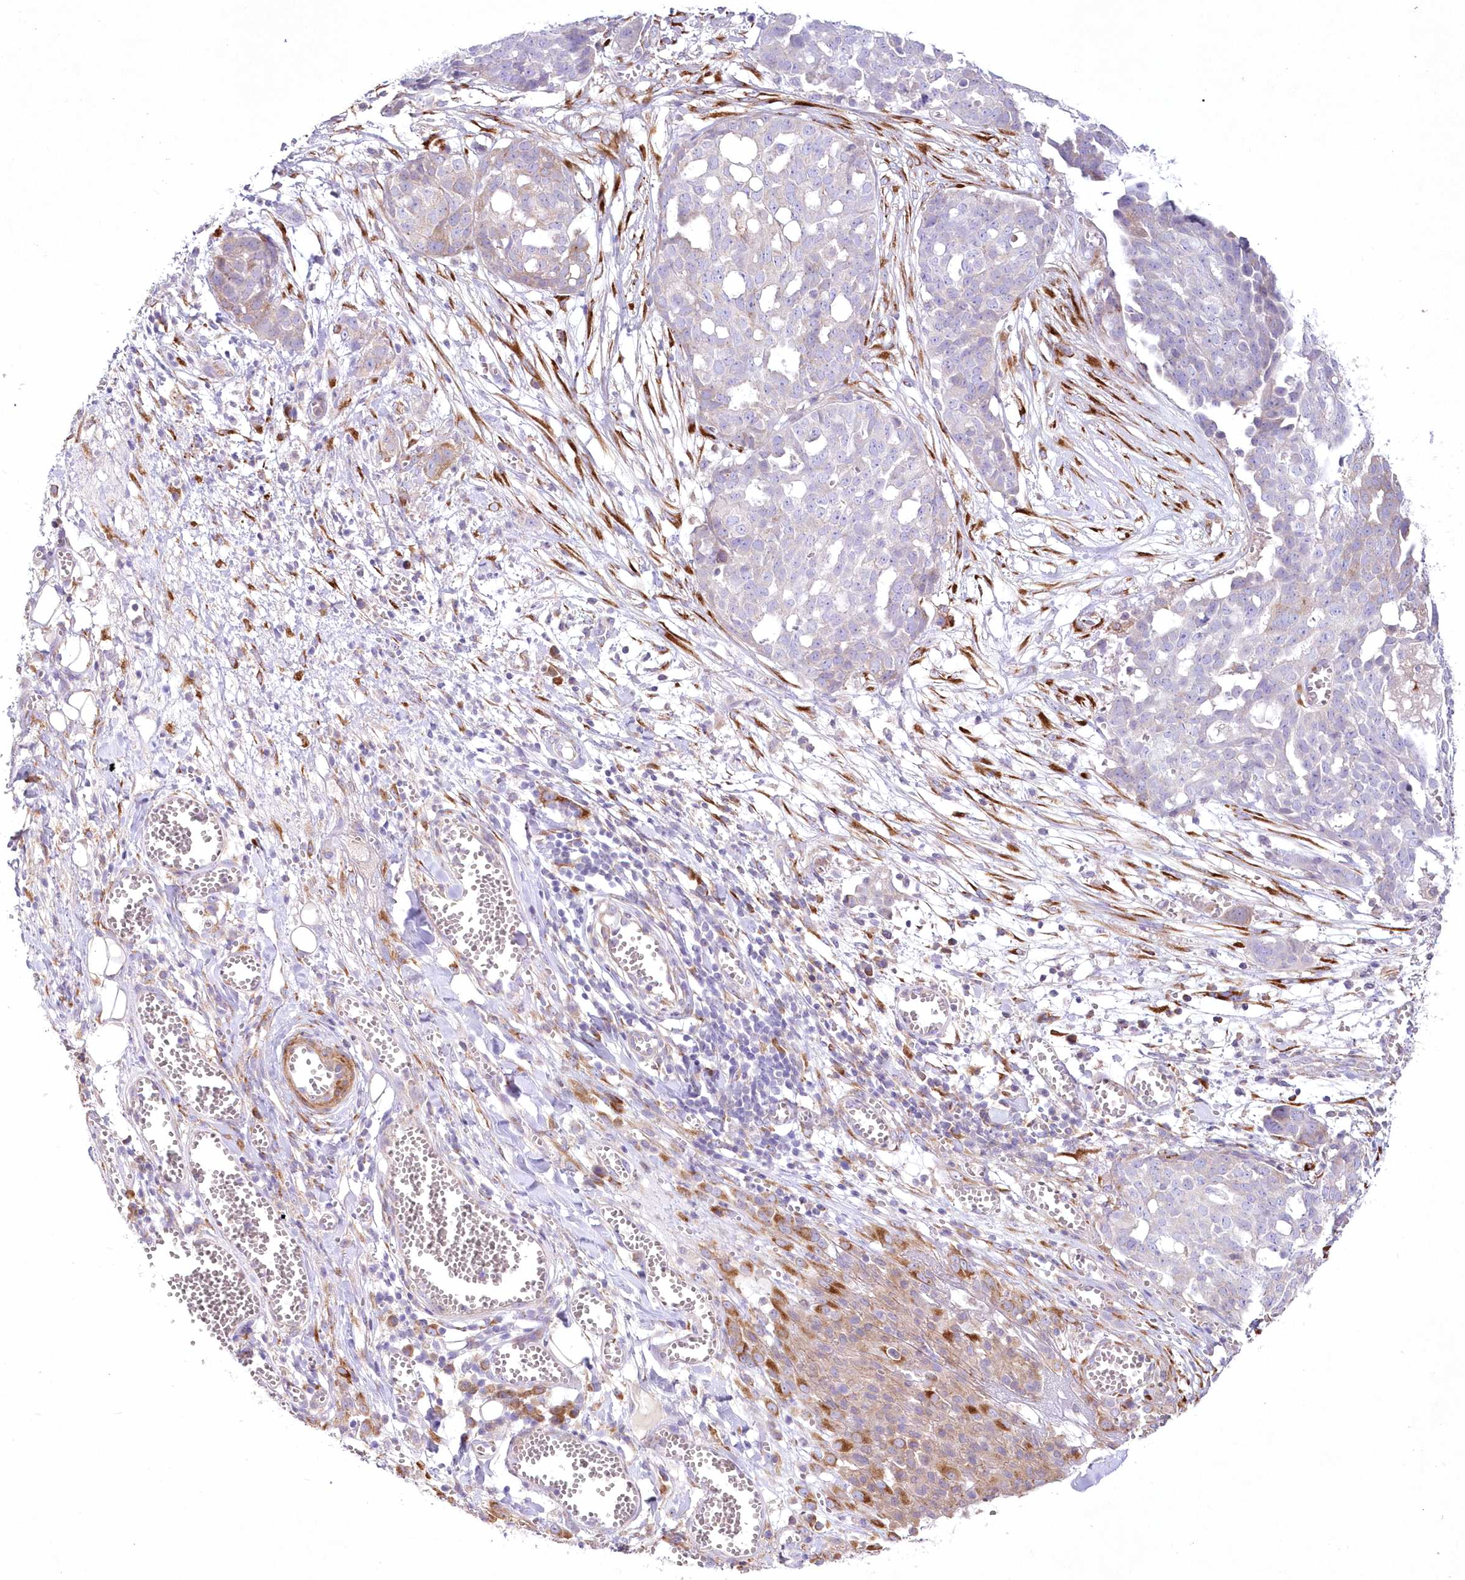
{"staining": {"intensity": "negative", "quantity": "none", "location": "none"}, "tissue": "ovarian cancer", "cell_type": "Tumor cells", "image_type": "cancer", "snomed": [{"axis": "morphology", "description": "Cystadenocarcinoma, serous, NOS"}, {"axis": "topography", "description": "Soft tissue"}, {"axis": "topography", "description": "Ovary"}], "caption": "A histopathology image of human serous cystadenocarcinoma (ovarian) is negative for staining in tumor cells.", "gene": "ARFGEF3", "patient": {"sex": "female", "age": 57}}